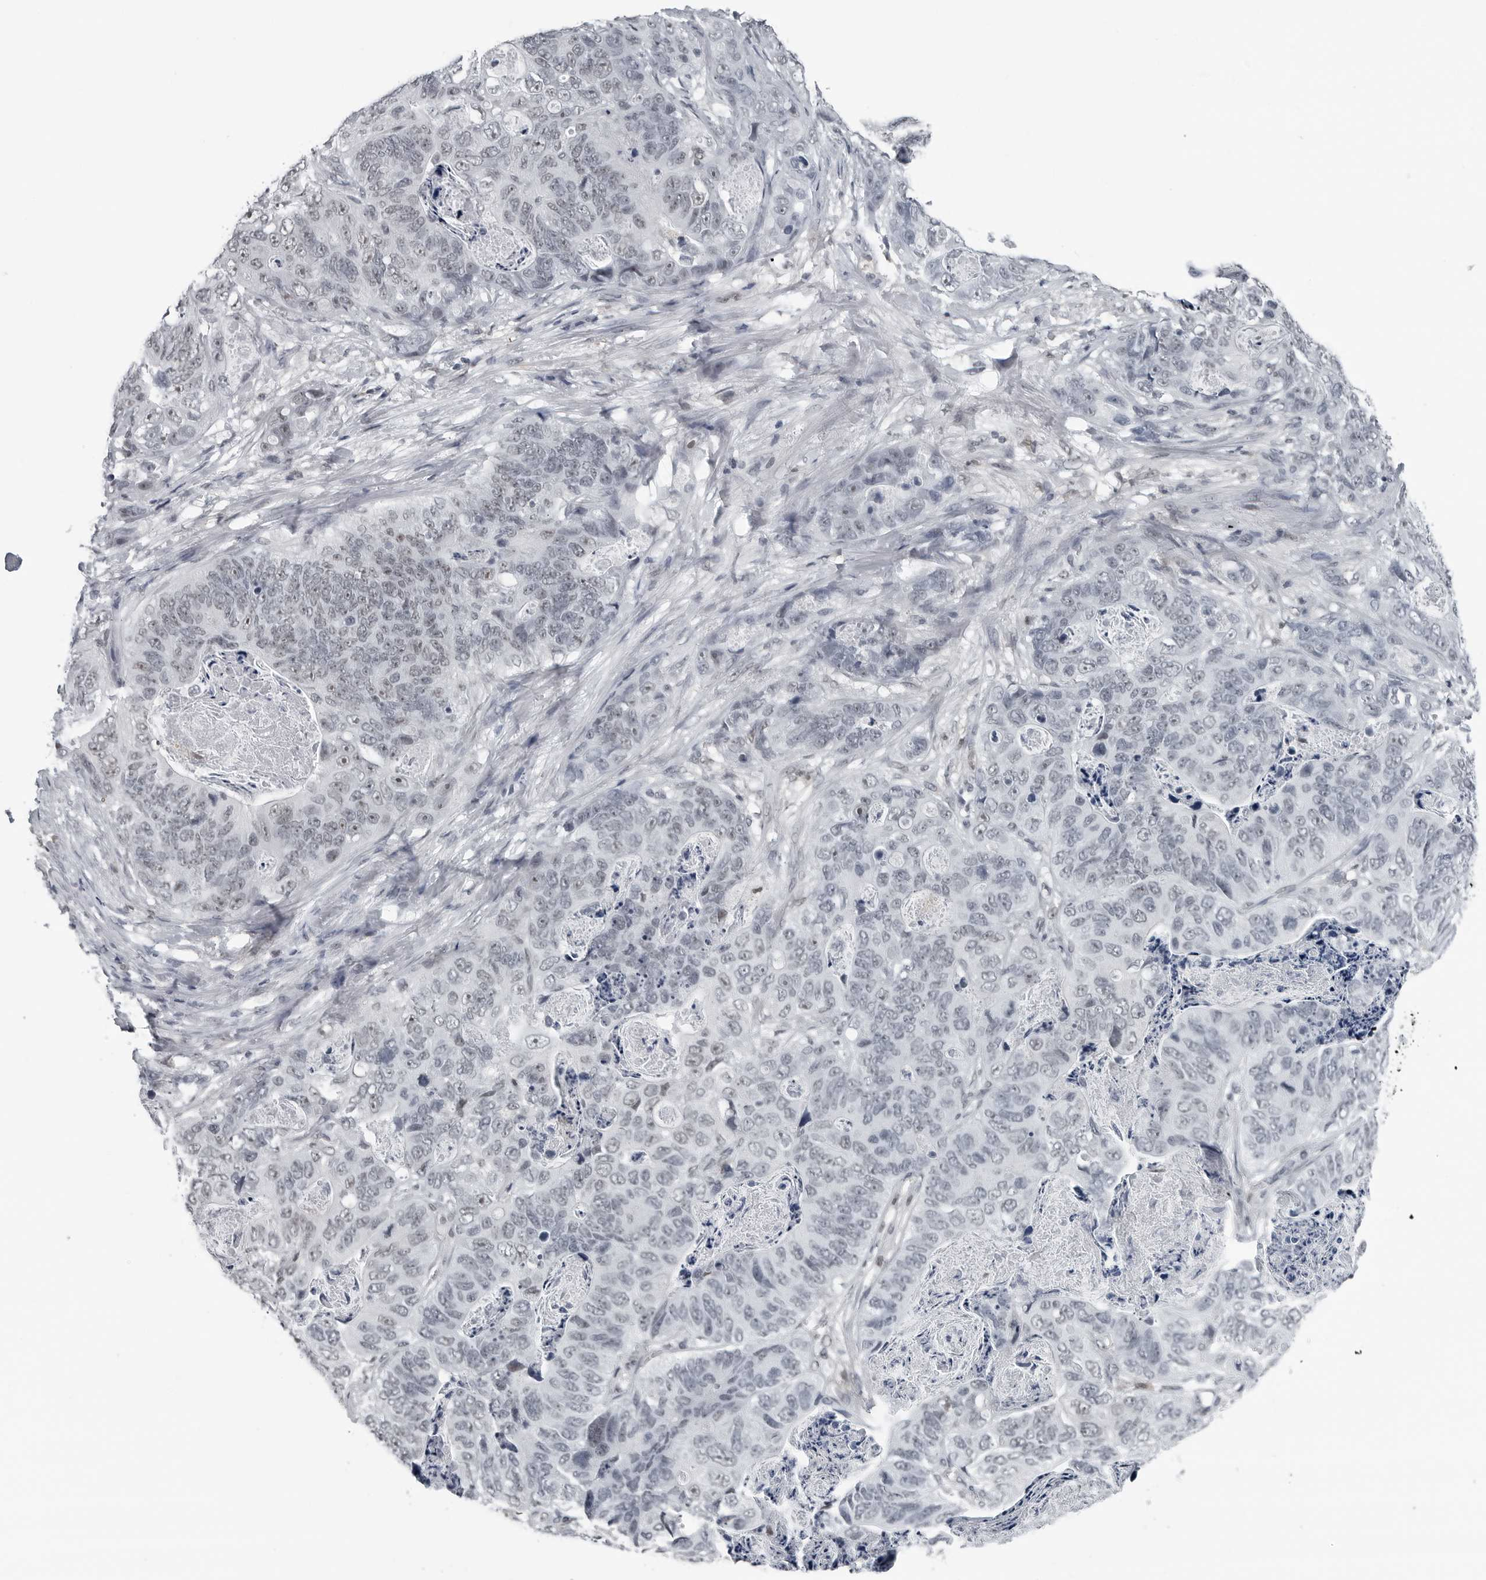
{"staining": {"intensity": "negative", "quantity": "none", "location": "none"}, "tissue": "stomach cancer", "cell_type": "Tumor cells", "image_type": "cancer", "snomed": [{"axis": "morphology", "description": "Normal tissue, NOS"}, {"axis": "morphology", "description": "Adenocarcinoma, NOS"}, {"axis": "topography", "description": "Stomach"}], "caption": "Tumor cells show no significant staining in stomach cancer (adenocarcinoma). (Immunohistochemistry (ihc), brightfield microscopy, high magnification).", "gene": "AKR1A1", "patient": {"sex": "female", "age": 89}}